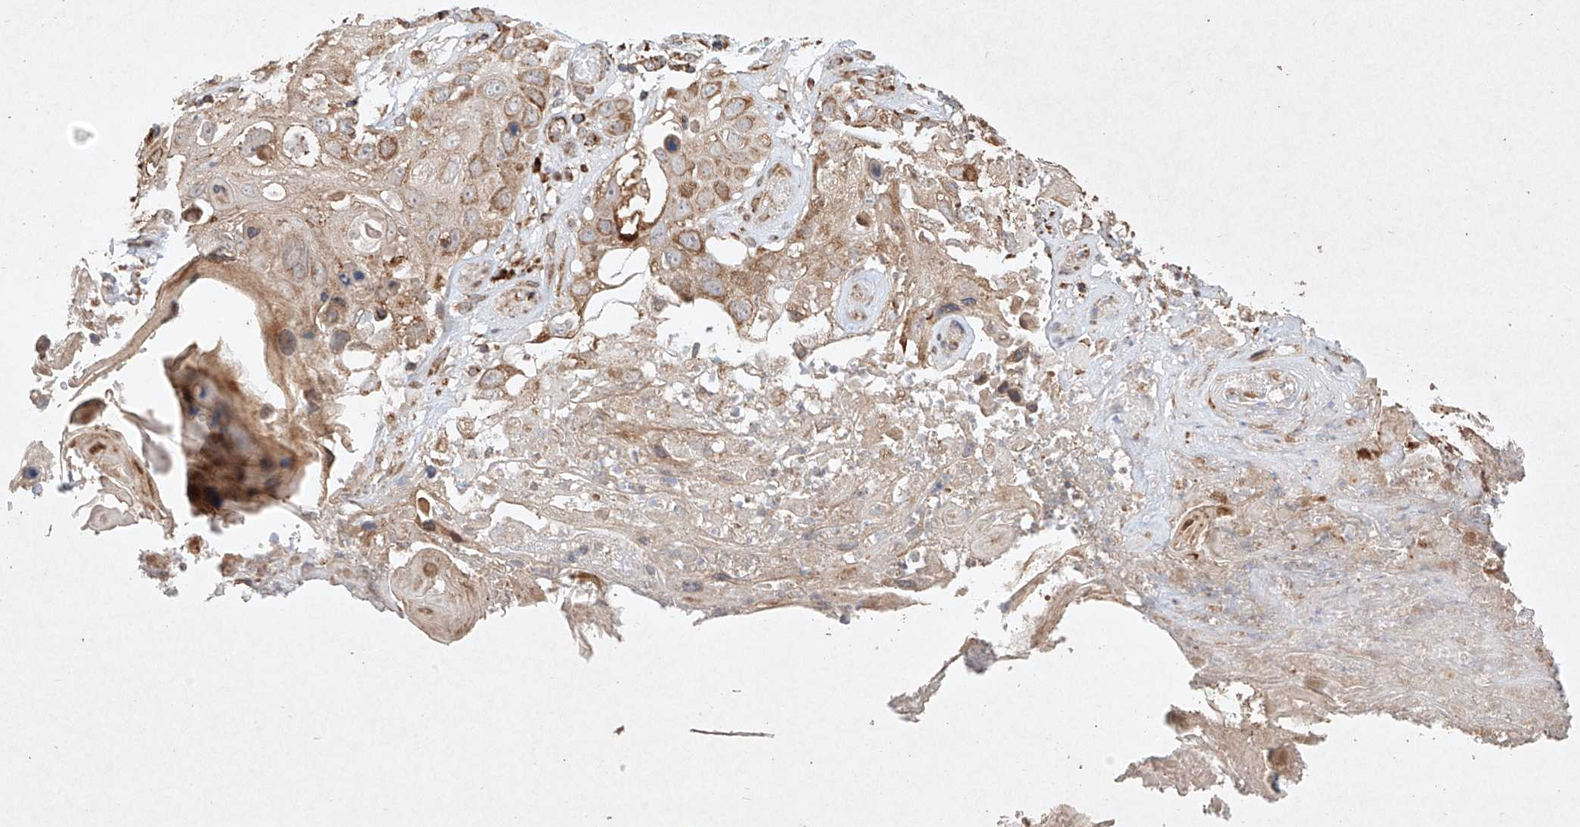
{"staining": {"intensity": "moderate", "quantity": ">75%", "location": "cytoplasmic/membranous"}, "tissue": "skin cancer", "cell_type": "Tumor cells", "image_type": "cancer", "snomed": [{"axis": "morphology", "description": "Squamous cell carcinoma, NOS"}, {"axis": "topography", "description": "Skin"}], "caption": "Tumor cells exhibit medium levels of moderate cytoplasmic/membranous positivity in approximately >75% of cells in skin squamous cell carcinoma.", "gene": "SEMA3B", "patient": {"sex": "male", "age": 55}}